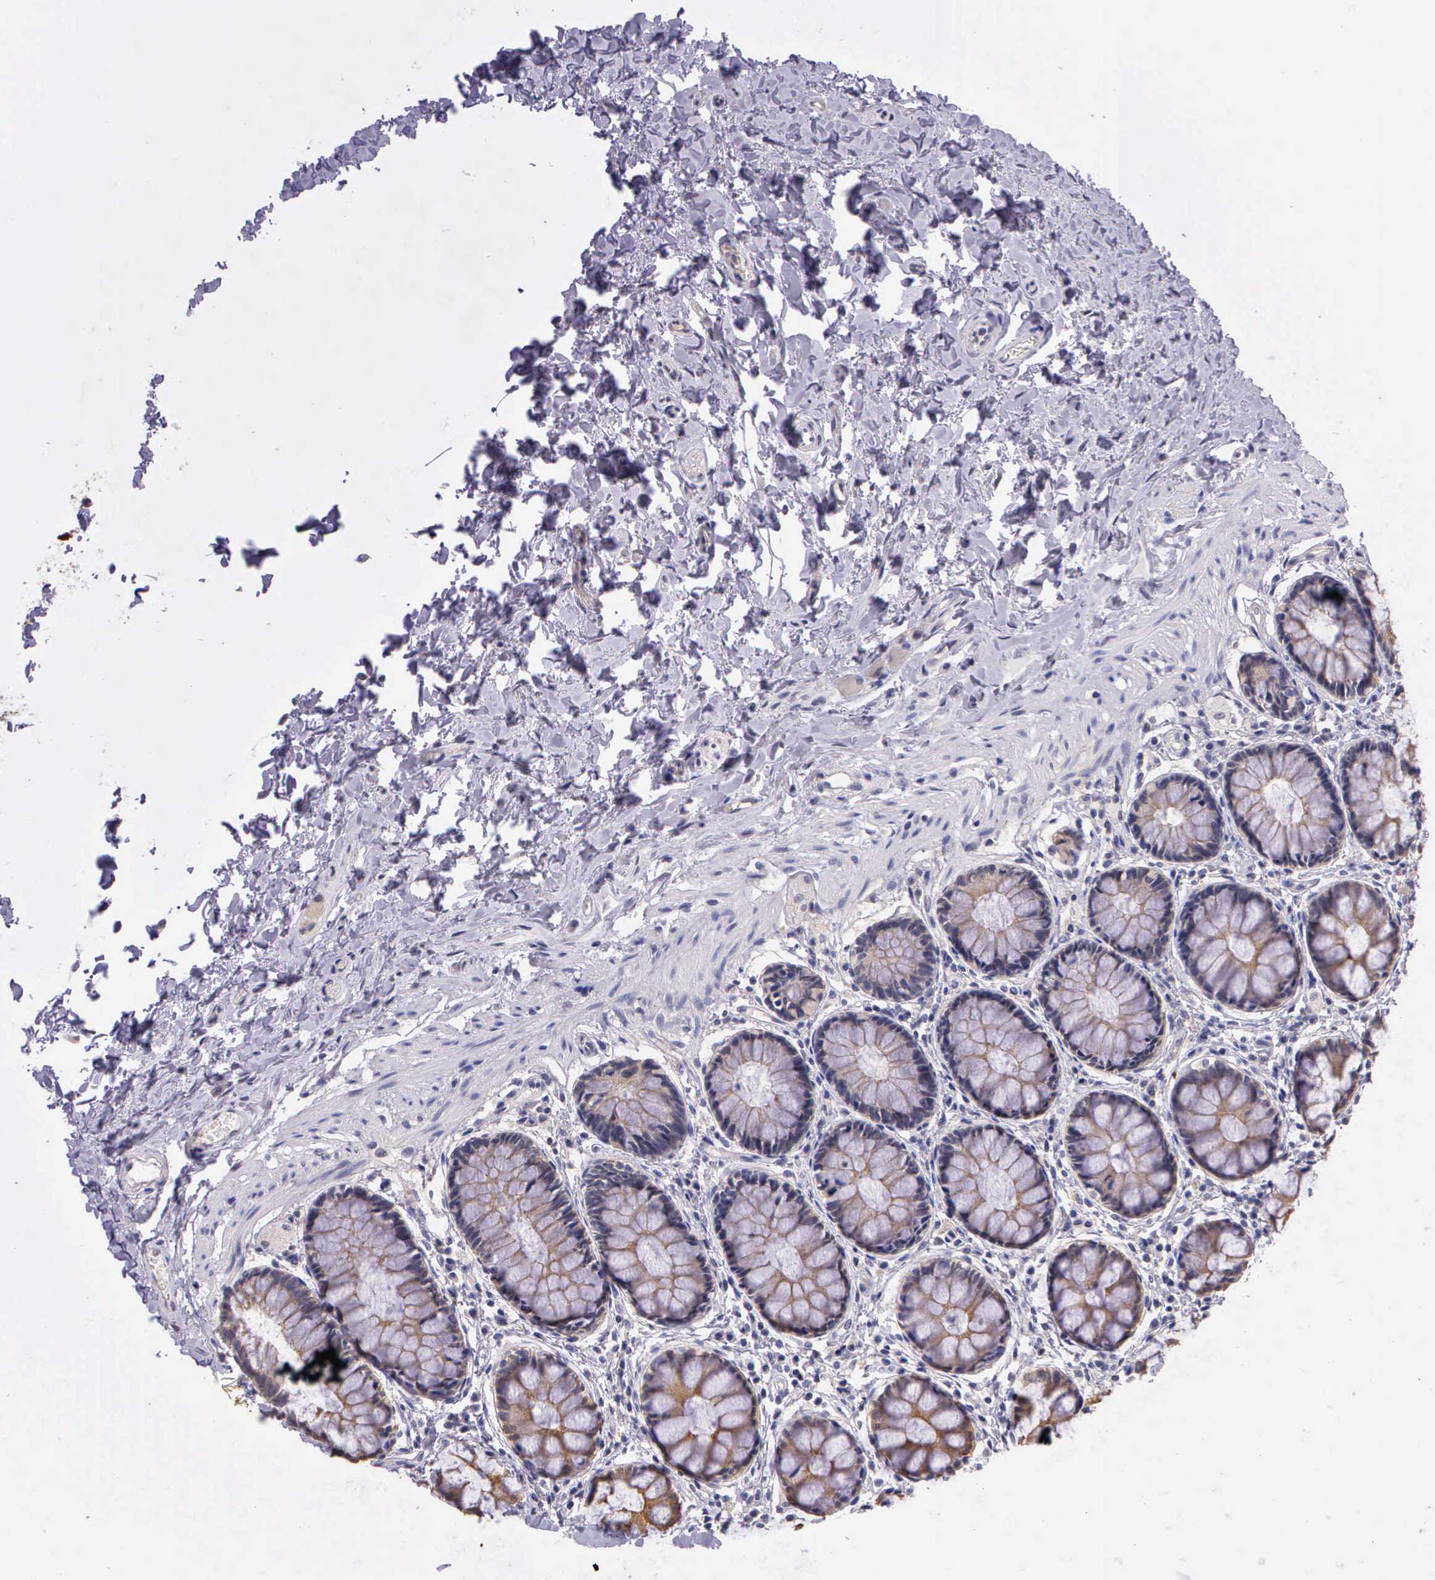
{"staining": {"intensity": "weak", "quantity": "25%-75%", "location": "cytoplasmic/membranous"}, "tissue": "rectum", "cell_type": "Glandular cells", "image_type": "normal", "snomed": [{"axis": "morphology", "description": "Normal tissue, NOS"}, {"axis": "topography", "description": "Rectum"}], "caption": "Protein analysis of normal rectum shows weak cytoplasmic/membranous staining in about 25%-75% of glandular cells. Nuclei are stained in blue.", "gene": "IGBP1P2", "patient": {"sex": "male", "age": 86}}